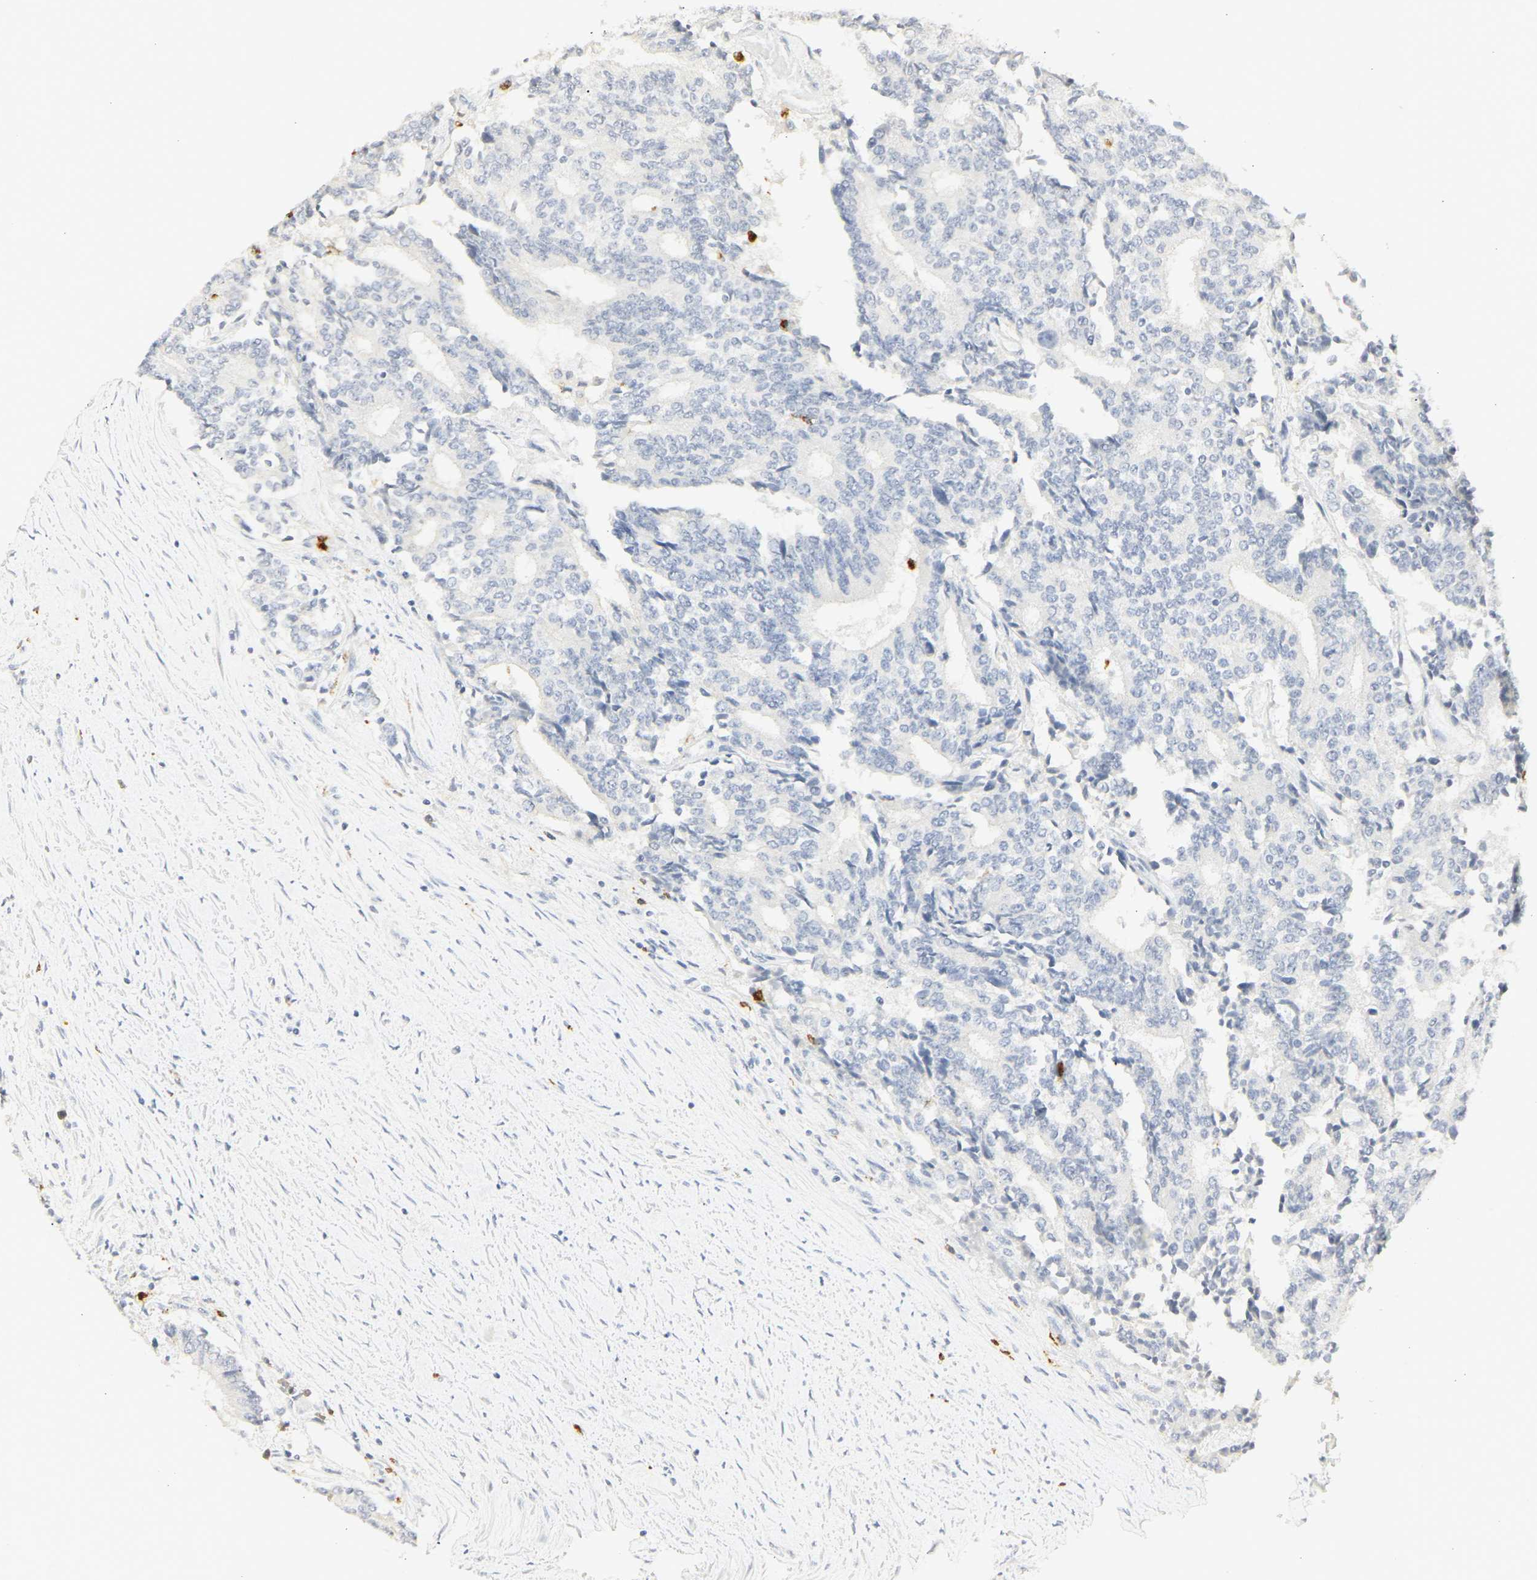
{"staining": {"intensity": "negative", "quantity": "none", "location": "none"}, "tissue": "prostate cancer", "cell_type": "Tumor cells", "image_type": "cancer", "snomed": [{"axis": "morphology", "description": "Normal tissue, NOS"}, {"axis": "morphology", "description": "Adenocarcinoma, High grade"}, {"axis": "topography", "description": "Prostate"}, {"axis": "topography", "description": "Seminal veicle"}], "caption": "Prostate high-grade adenocarcinoma was stained to show a protein in brown. There is no significant staining in tumor cells.", "gene": "MPO", "patient": {"sex": "male", "age": 55}}